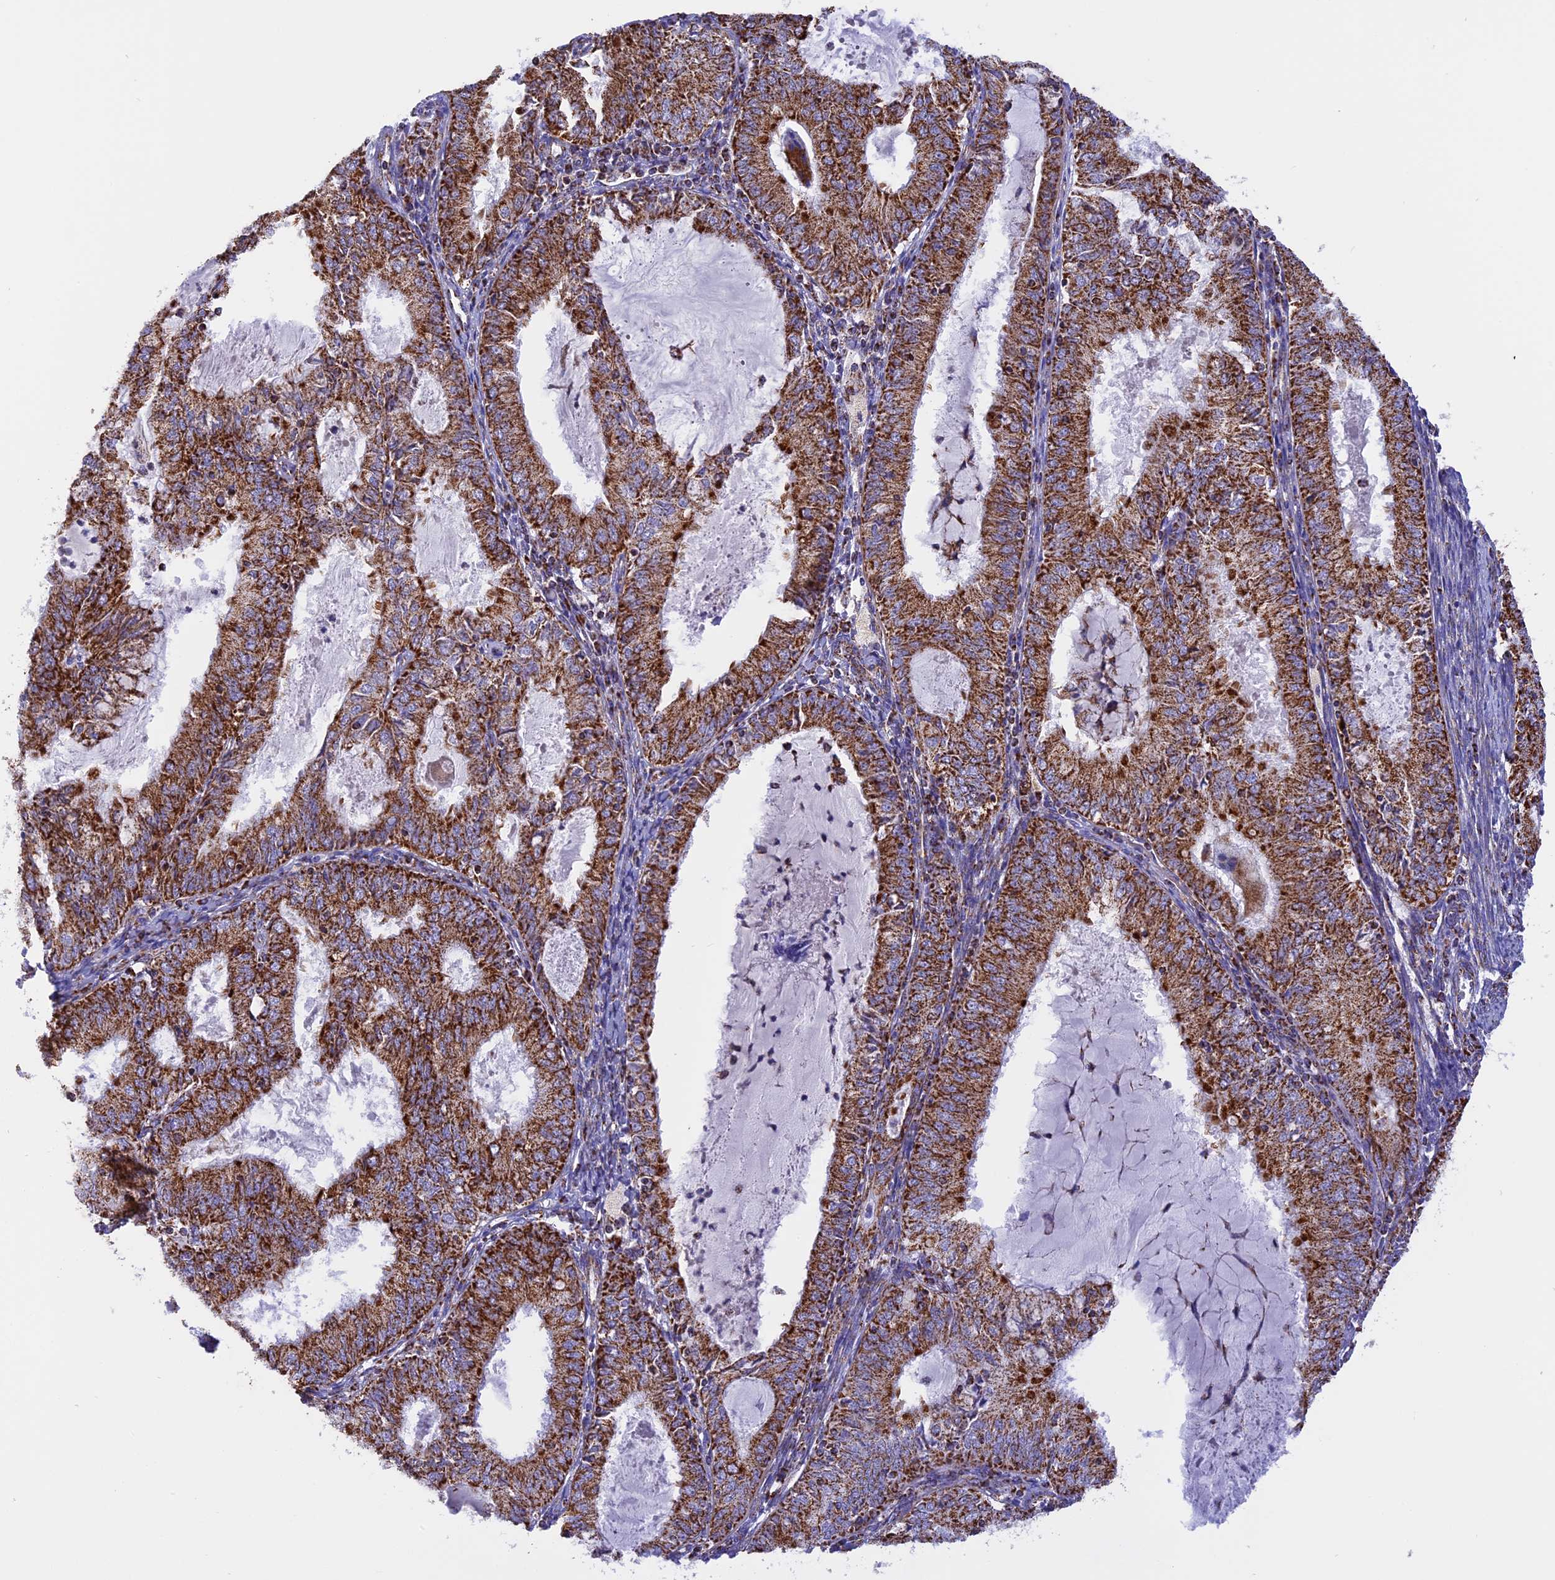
{"staining": {"intensity": "strong", "quantity": ">75%", "location": "cytoplasmic/membranous"}, "tissue": "endometrial cancer", "cell_type": "Tumor cells", "image_type": "cancer", "snomed": [{"axis": "morphology", "description": "Adenocarcinoma, NOS"}, {"axis": "topography", "description": "Endometrium"}], "caption": "Tumor cells display high levels of strong cytoplasmic/membranous expression in about >75% of cells in adenocarcinoma (endometrial).", "gene": "KCNG1", "patient": {"sex": "female", "age": 57}}